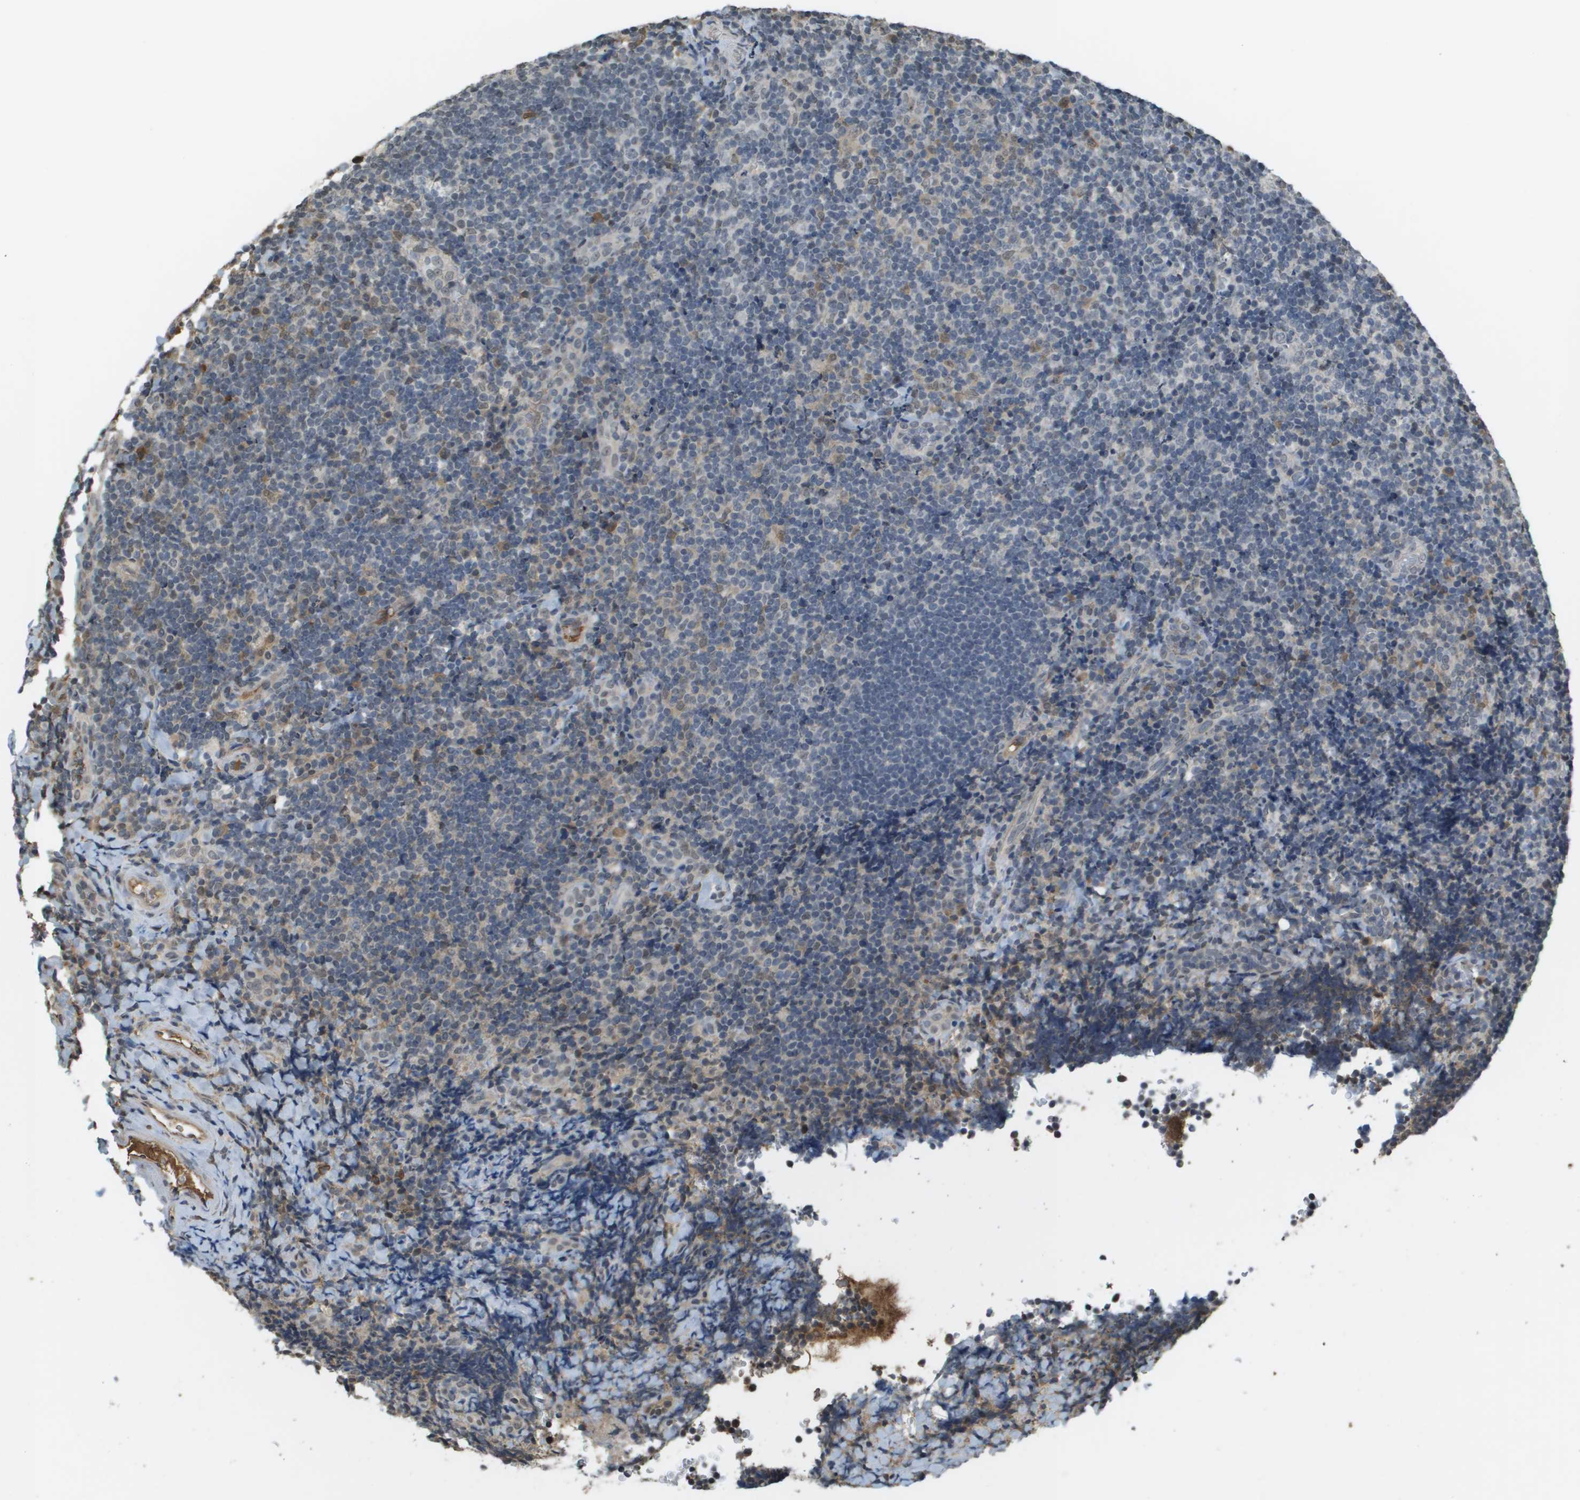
{"staining": {"intensity": "negative", "quantity": "none", "location": "none"}, "tissue": "tonsil", "cell_type": "Germinal center cells", "image_type": "normal", "snomed": [{"axis": "morphology", "description": "Normal tissue, NOS"}, {"axis": "topography", "description": "Tonsil"}], "caption": "DAB immunohistochemical staining of unremarkable tonsil shows no significant staining in germinal center cells. The staining was performed using DAB to visualize the protein expression in brown, while the nuclei were stained in blue with hematoxylin (Magnification: 20x).", "gene": "NDRG2", "patient": {"sex": "male", "age": 37}}